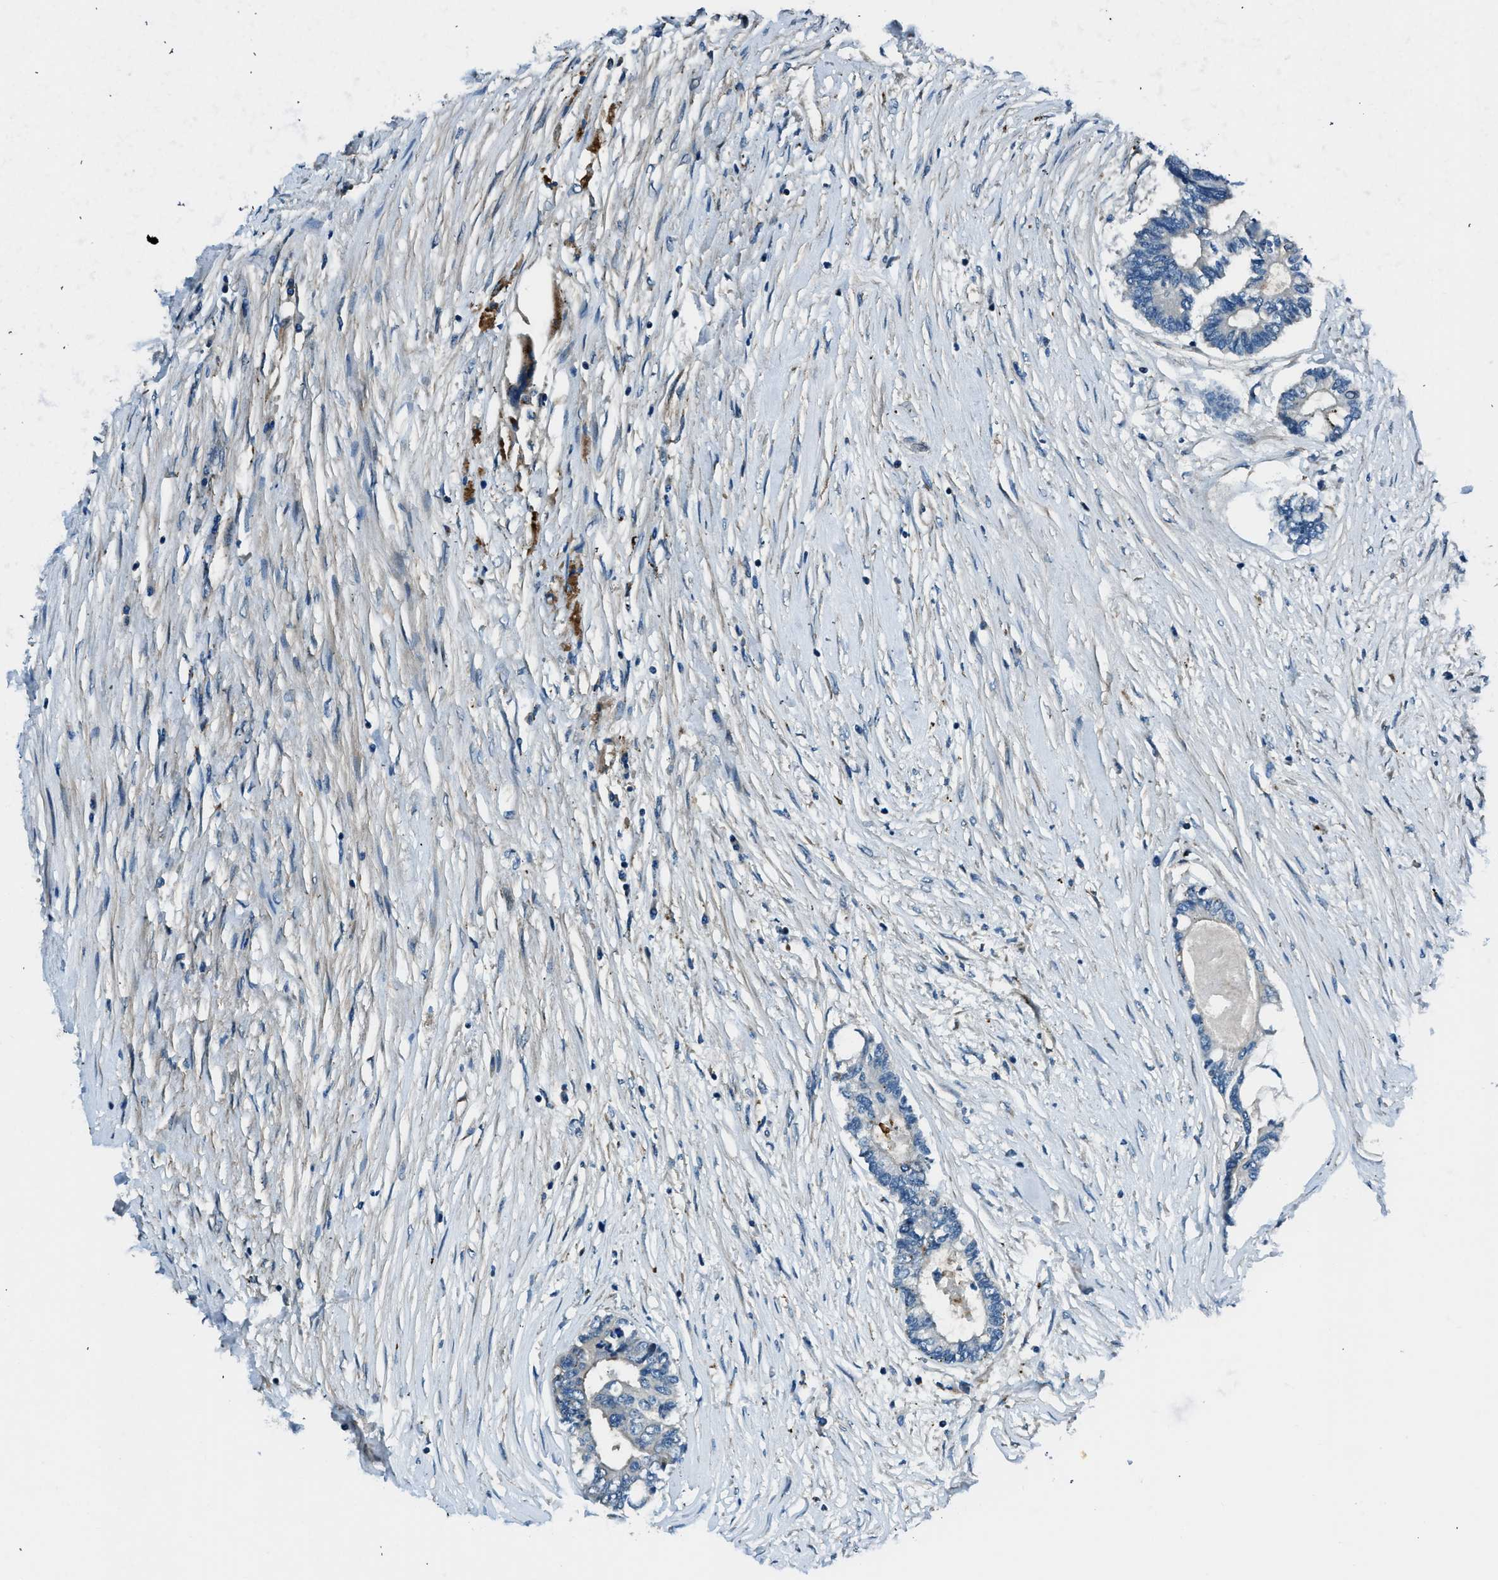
{"staining": {"intensity": "negative", "quantity": "none", "location": "none"}, "tissue": "colorectal cancer", "cell_type": "Tumor cells", "image_type": "cancer", "snomed": [{"axis": "morphology", "description": "Adenocarcinoma, NOS"}, {"axis": "topography", "description": "Rectum"}], "caption": "This is a micrograph of IHC staining of colorectal cancer, which shows no positivity in tumor cells. (DAB (3,3'-diaminobenzidine) immunohistochemistry (IHC) visualized using brightfield microscopy, high magnification).", "gene": "SLC19A2", "patient": {"sex": "male", "age": 63}}